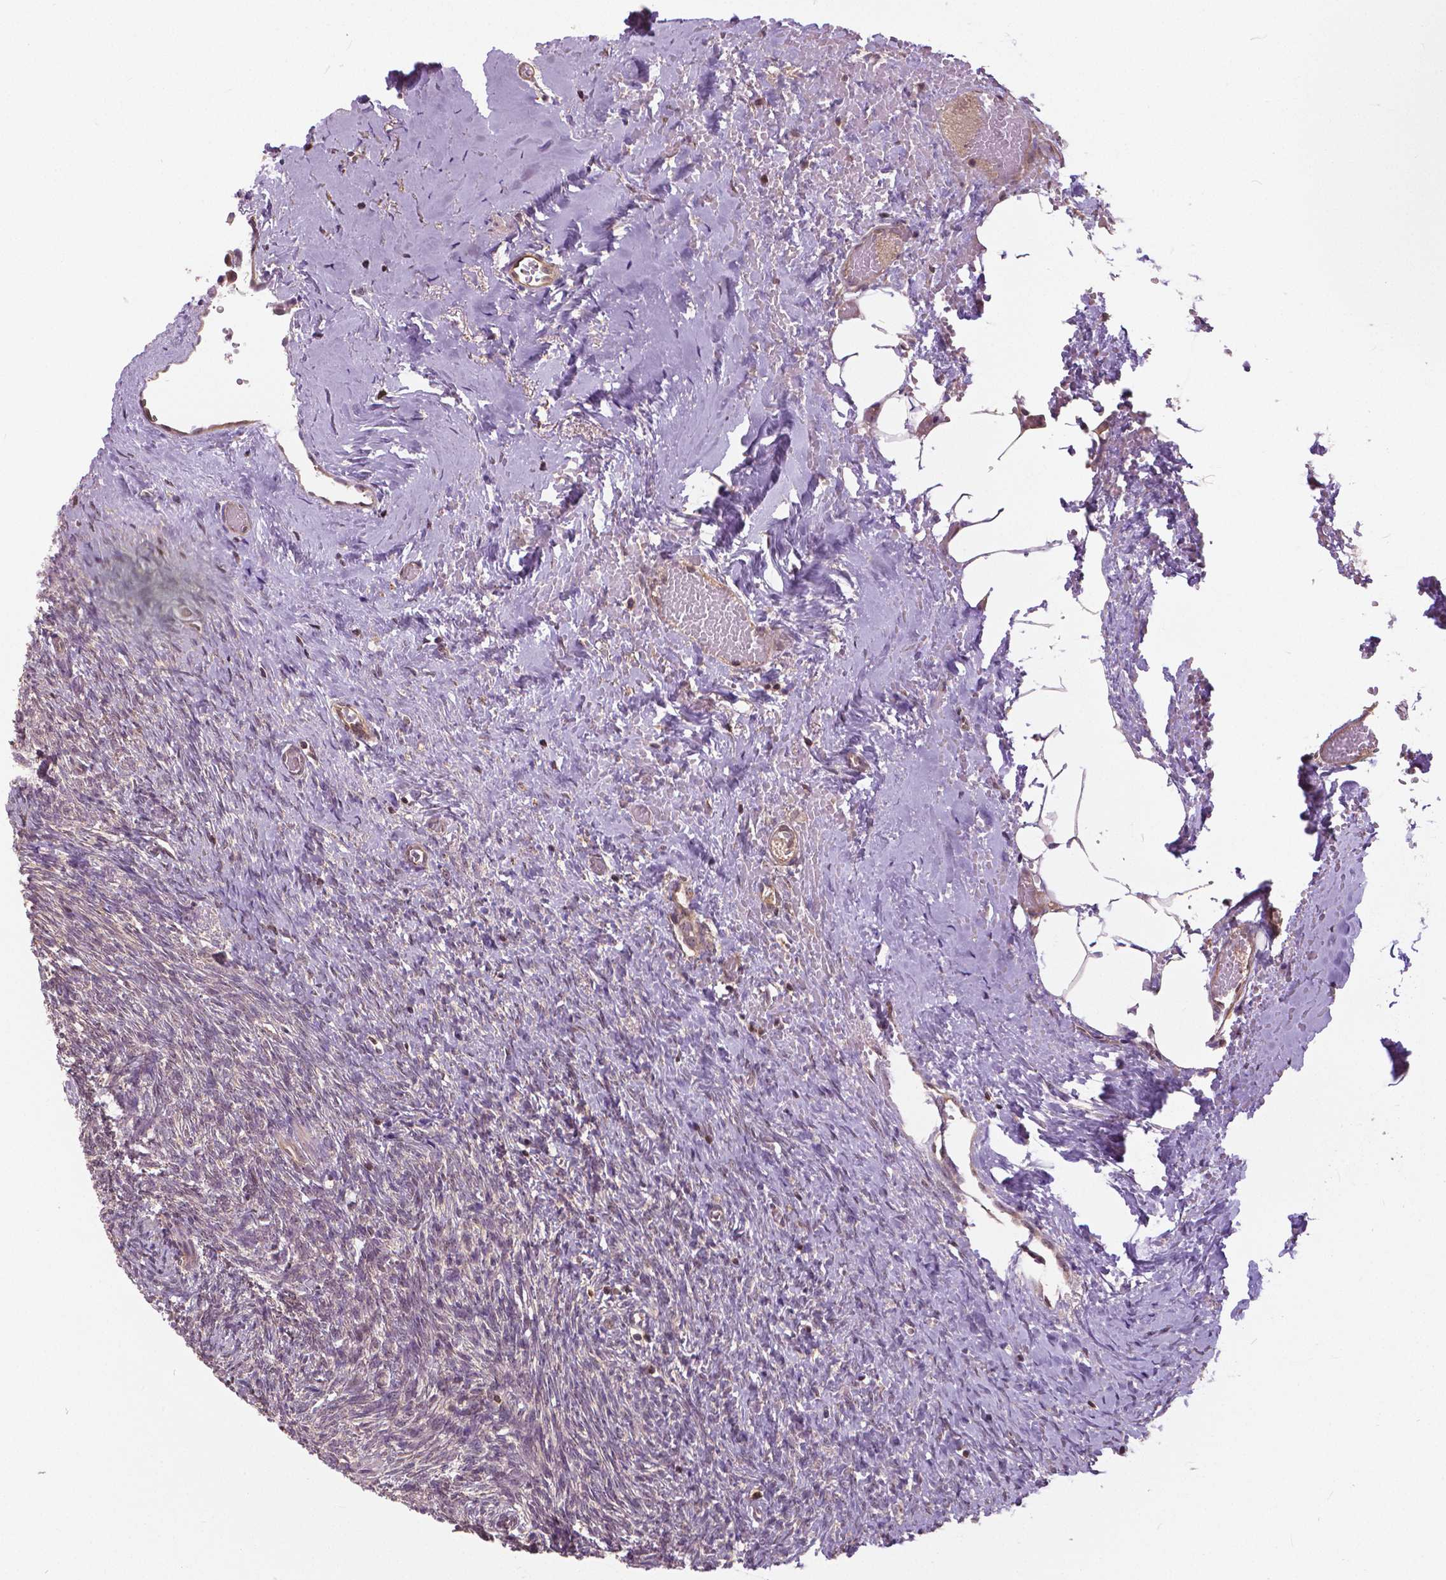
{"staining": {"intensity": "weak", "quantity": ">75%", "location": "cytoplasmic/membranous"}, "tissue": "ovary", "cell_type": "Follicle cells", "image_type": "normal", "snomed": [{"axis": "morphology", "description": "Normal tissue, NOS"}, {"axis": "topography", "description": "Ovary"}], "caption": "Protein expression analysis of benign ovary shows weak cytoplasmic/membranous expression in about >75% of follicle cells. The protein is shown in brown color, while the nuclei are stained blue.", "gene": "ANXA13", "patient": {"sex": "female", "age": 46}}